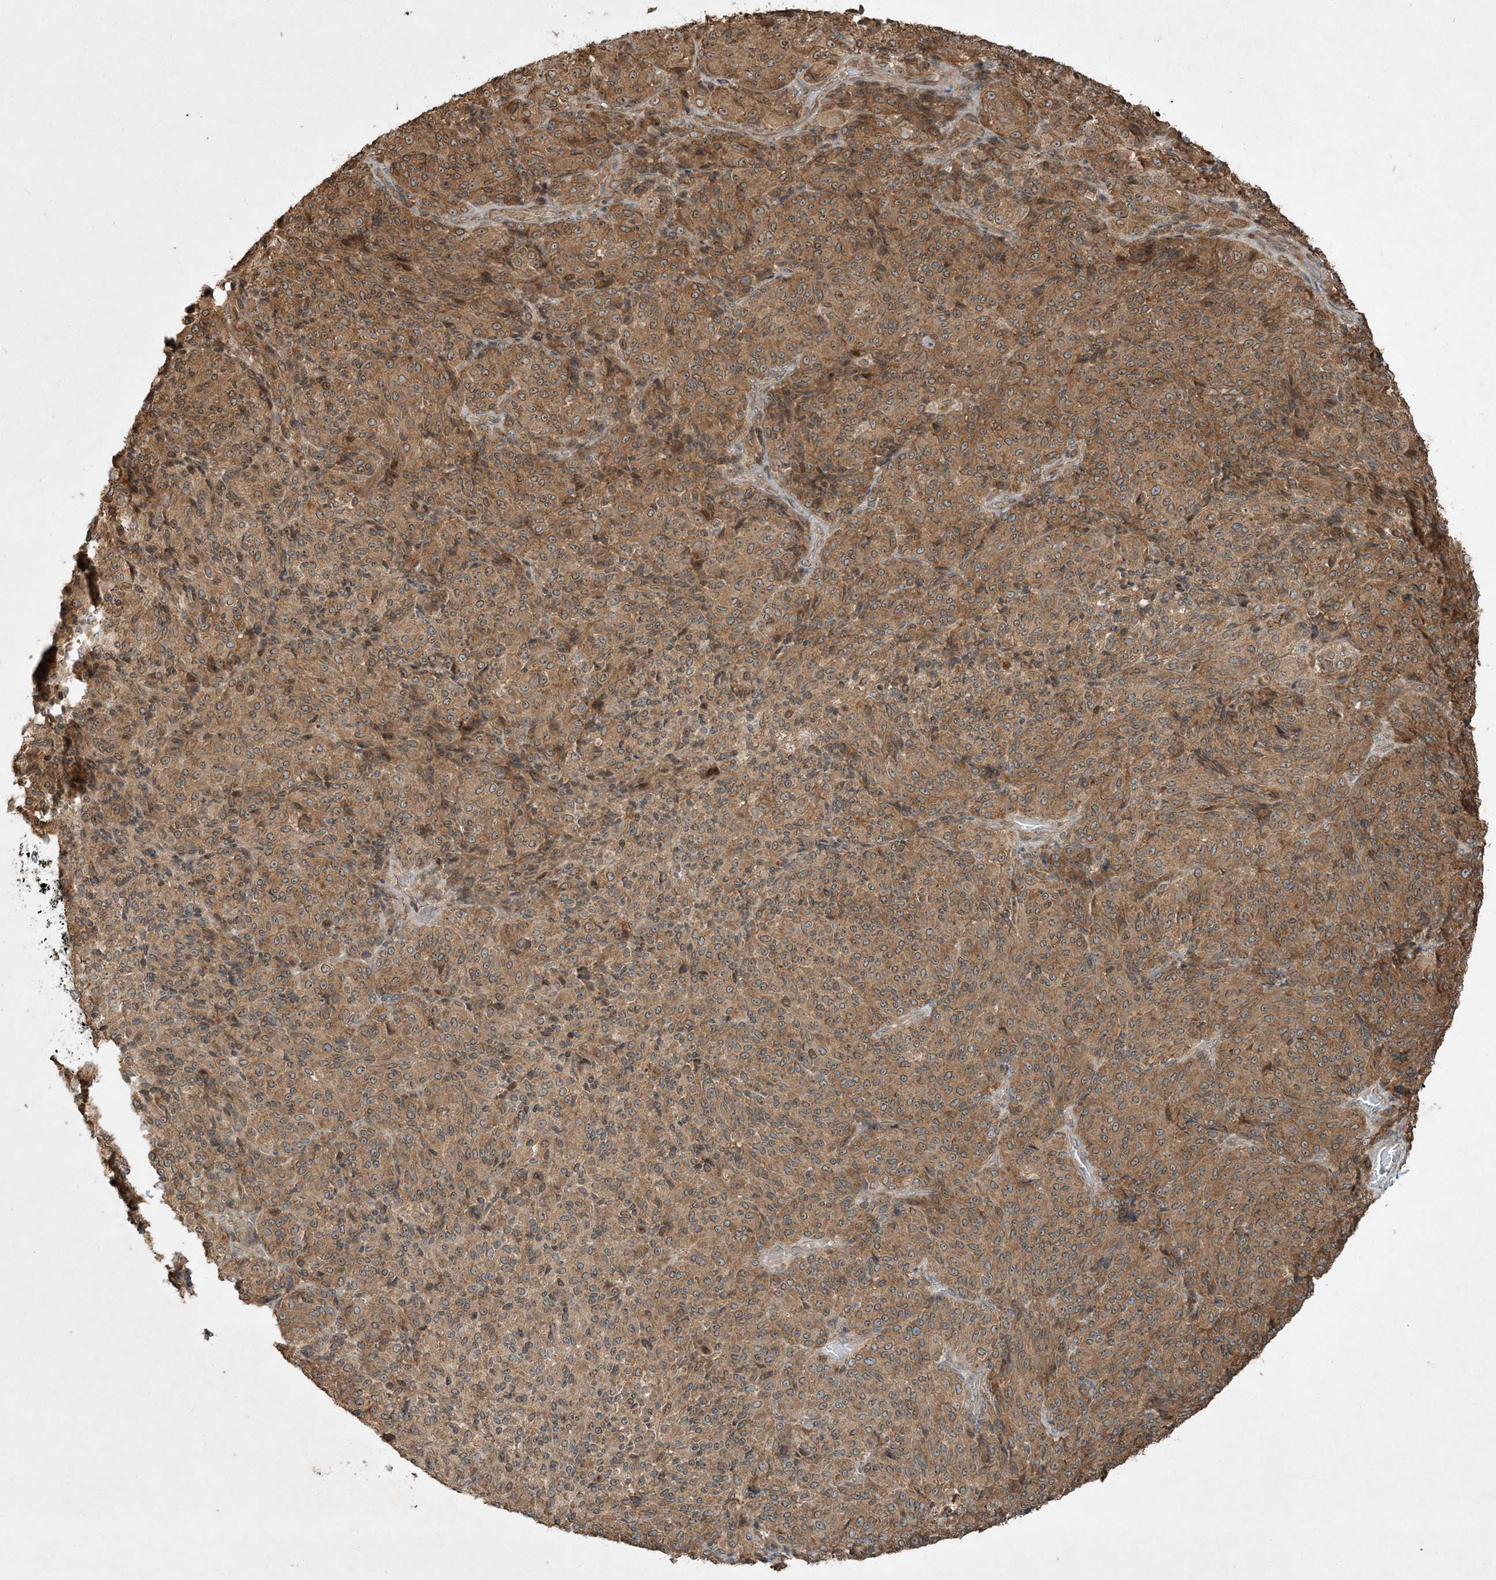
{"staining": {"intensity": "moderate", "quantity": ">75%", "location": "cytoplasmic/membranous"}, "tissue": "melanoma", "cell_type": "Tumor cells", "image_type": "cancer", "snomed": [{"axis": "morphology", "description": "Malignant melanoma, Metastatic site"}, {"axis": "topography", "description": "Brain"}], "caption": "Immunohistochemistry (IHC) (DAB (3,3'-diaminobenzidine)) staining of human malignant melanoma (metastatic site) shows moderate cytoplasmic/membranous protein expression in about >75% of tumor cells.", "gene": "COMMD8", "patient": {"sex": "female", "age": 56}}